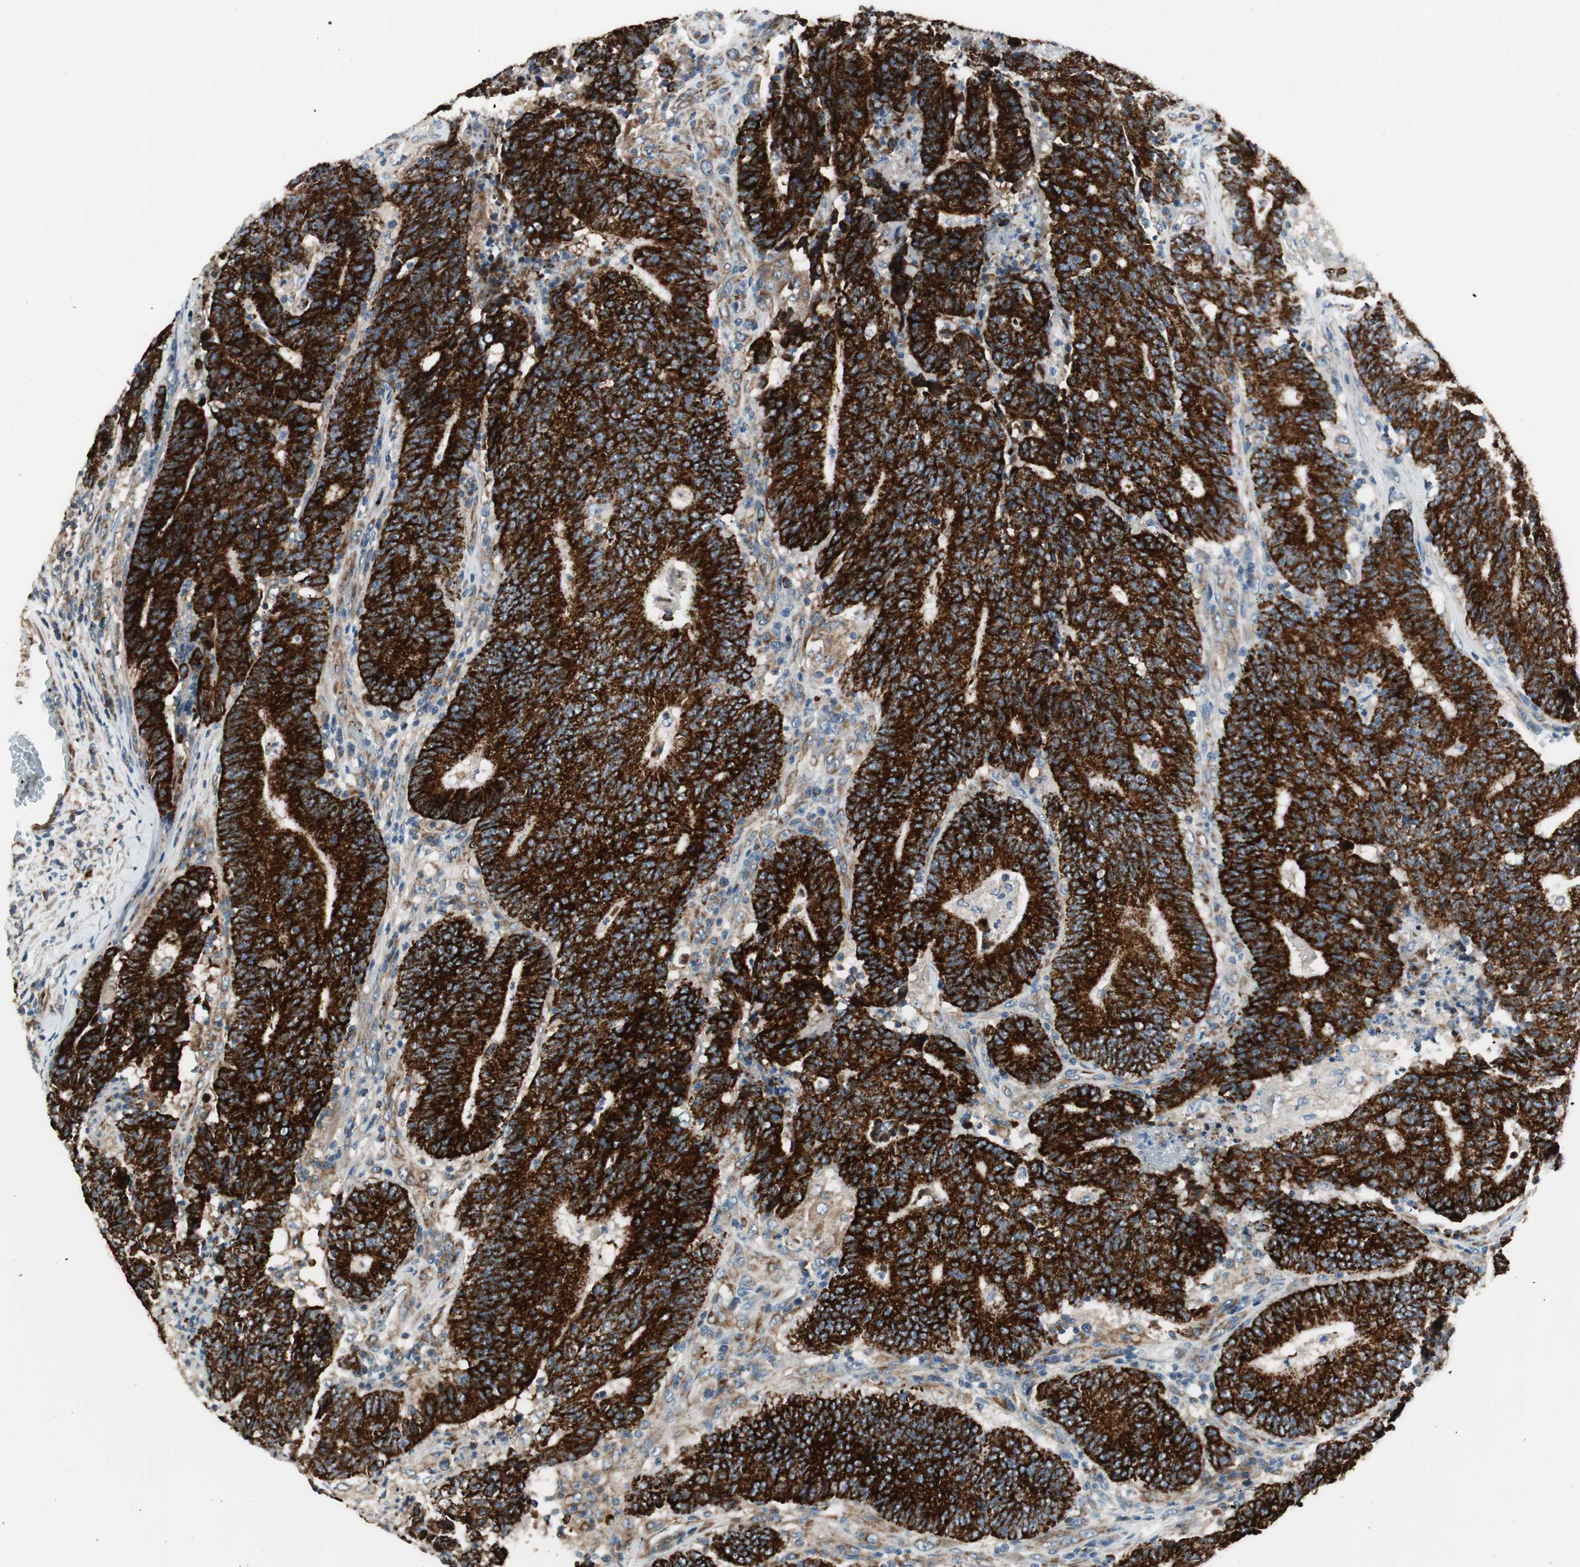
{"staining": {"intensity": "strong", "quantity": ">75%", "location": "cytoplasmic/membranous"}, "tissue": "colorectal cancer", "cell_type": "Tumor cells", "image_type": "cancer", "snomed": [{"axis": "morphology", "description": "Normal tissue, NOS"}, {"axis": "morphology", "description": "Adenocarcinoma, NOS"}, {"axis": "topography", "description": "Colon"}], "caption": "High-magnification brightfield microscopy of colorectal adenocarcinoma stained with DAB (brown) and counterstained with hematoxylin (blue). tumor cells exhibit strong cytoplasmic/membranous expression is identified in about>75% of cells.", "gene": "AKAP1", "patient": {"sex": "female", "age": 75}}